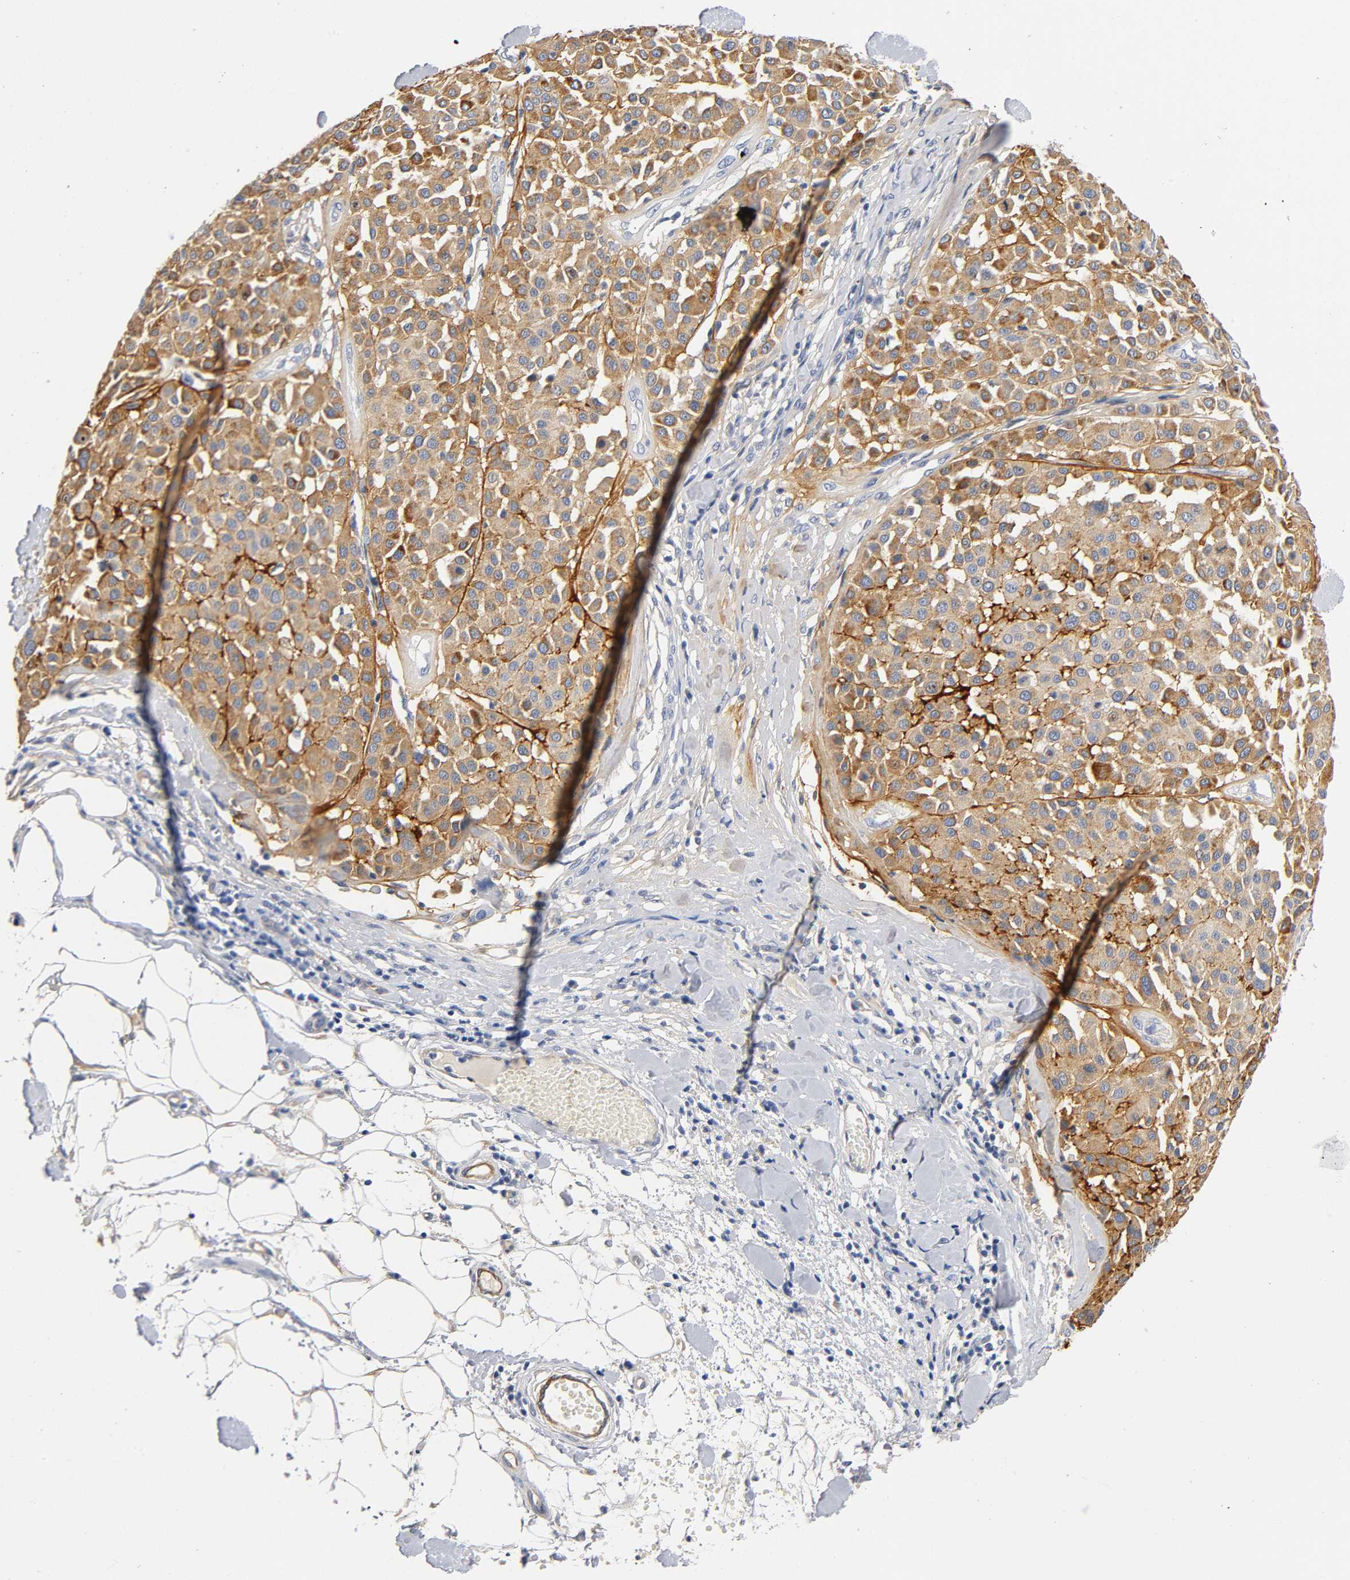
{"staining": {"intensity": "moderate", "quantity": ">75%", "location": "cytoplasmic/membranous"}, "tissue": "melanoma", "cell_type": "Tumor cells", "image_type": "cancer", "snomed": [{"axis": "morphology", "description": "Malignant melanoma, Metastatic site"}, {"axis": "topography", "description": "Soft tissue"}], "caption": "A high-resolution micrograph shows immunohistochemistry (IHC) staining of melanoma, which shows moderate cytoplasmic/membranous positivity in about >75% of tumor cells.", "gene": "TNC", "patient": {"sex": "male", "age": 41}}